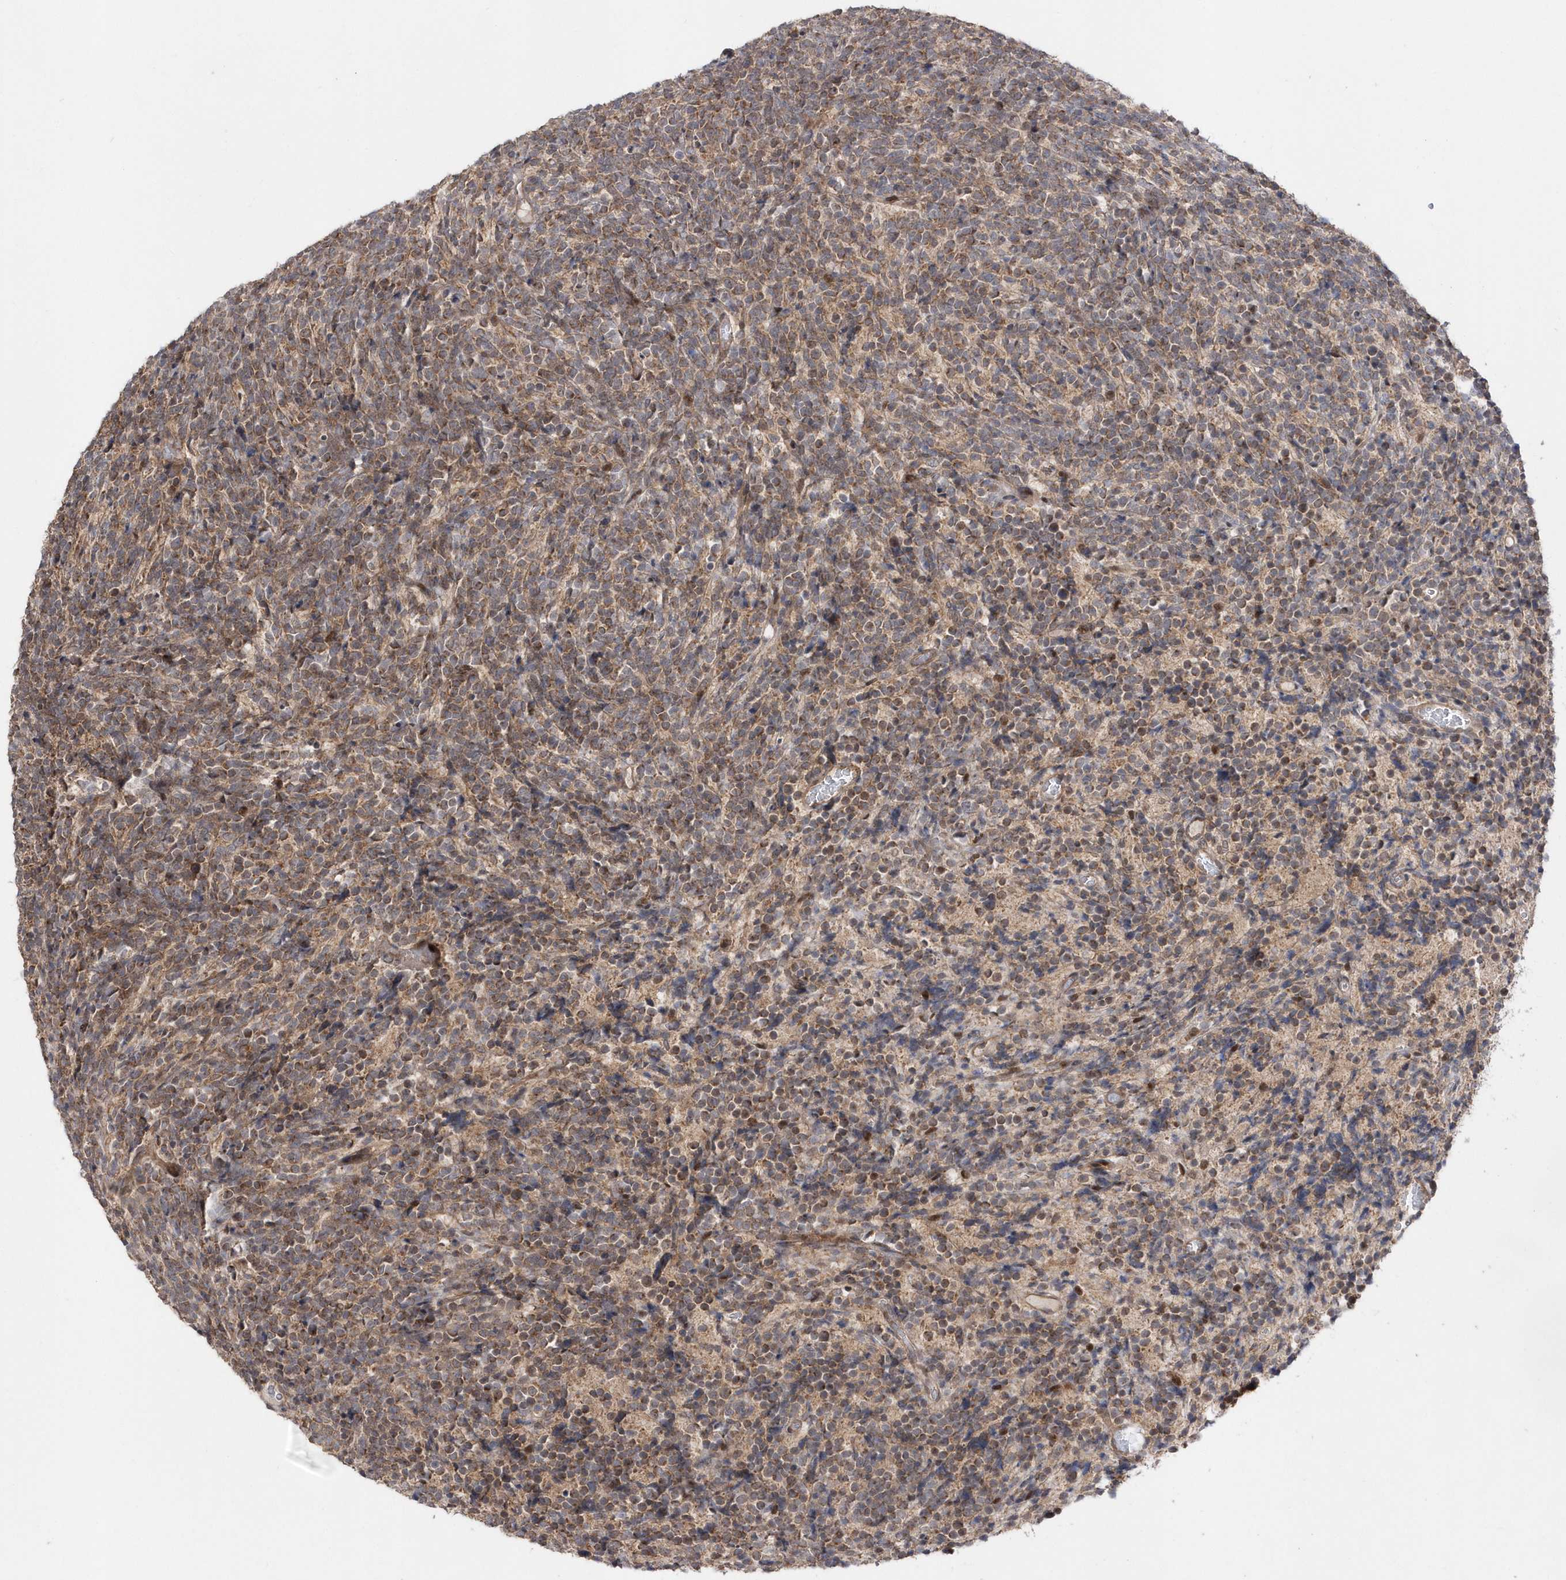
{"staining": {"intensity": "weak", "quantity": "25%-75%", "location": "cytoplasmic/membranous"}, "tissue": "glioma", "cell_type": "Tumor cells", "image_type": "cancer", "snomed": [{"axis": "morphology", "description": "Glioma, malignant, Low grade"}, {"axis": "topography", "description": "Brain"}], "caption": "Glioma was stained to show a protein in brown. There is low levels of weak cytoplasmic/membranous expression in approximately 25%-75% of tumor cells.", "gene": "DALRD3", "patient": {"sex": "female", "age": 1}}